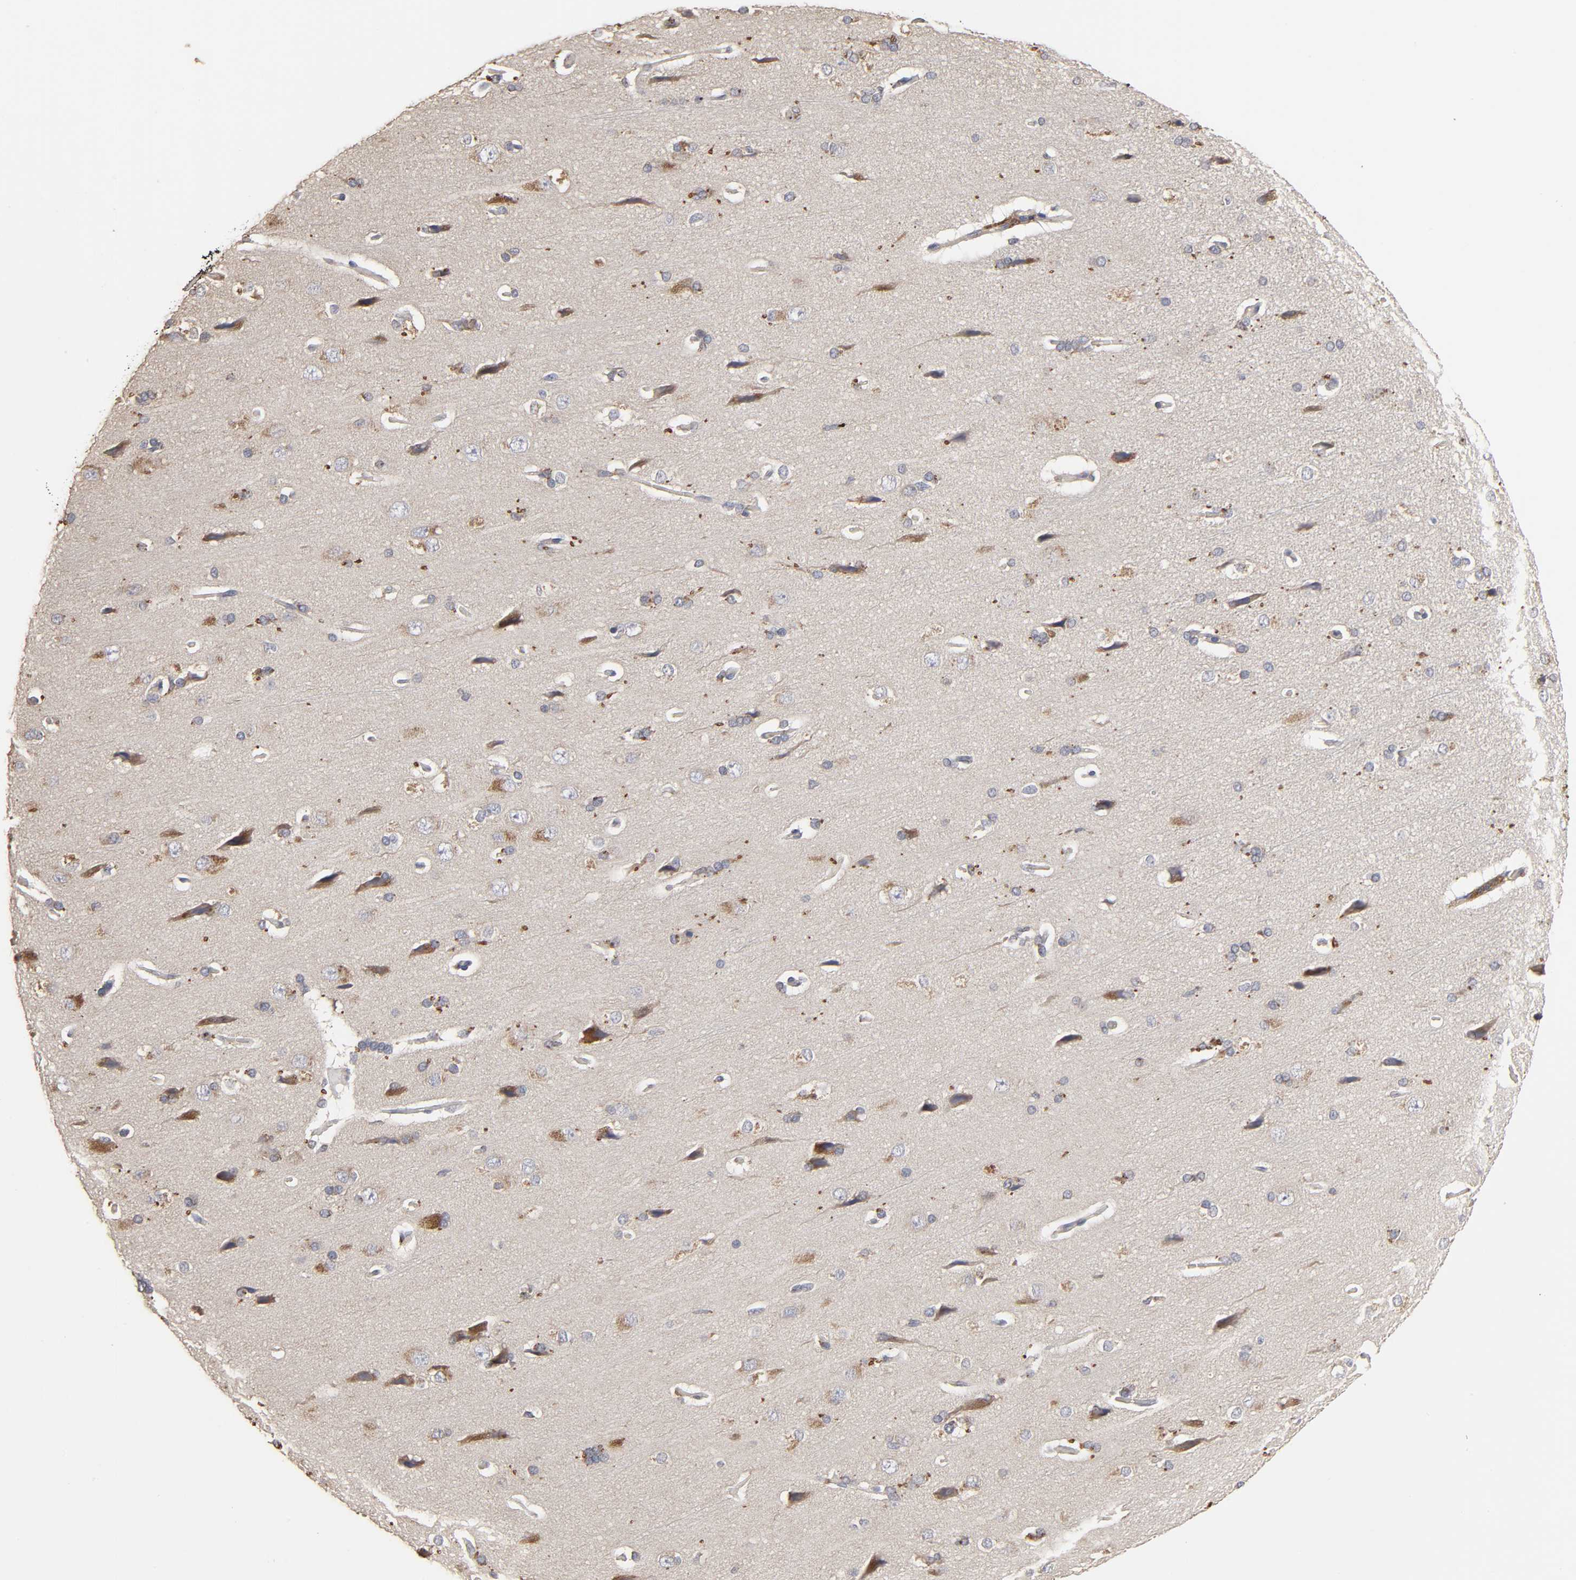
{"staining": {"intensity": "negative", "quantity": "none", "location": "none"}, "tissue": "cerebral cortex", "cell_type": "Endothelial cells", "image_type": "normal", "snomed": [{"axis": "morphology", "description": "Normal tissue, NOS"}, {"axis": "topography", "description": "Cerebral cortex"}], "caption": "Histopathology image shows no significant protein positivity in endothelial cells of unremarkable cerebral cortex. (Stains: DAB (3,3'-diaminobenzidine) IHC with hematoxylin counter stain, Microscopy: brightfield microscopy at high magnification).", "gene": "EIF4G2", "patient": {"sex": "male", "age": 62}}